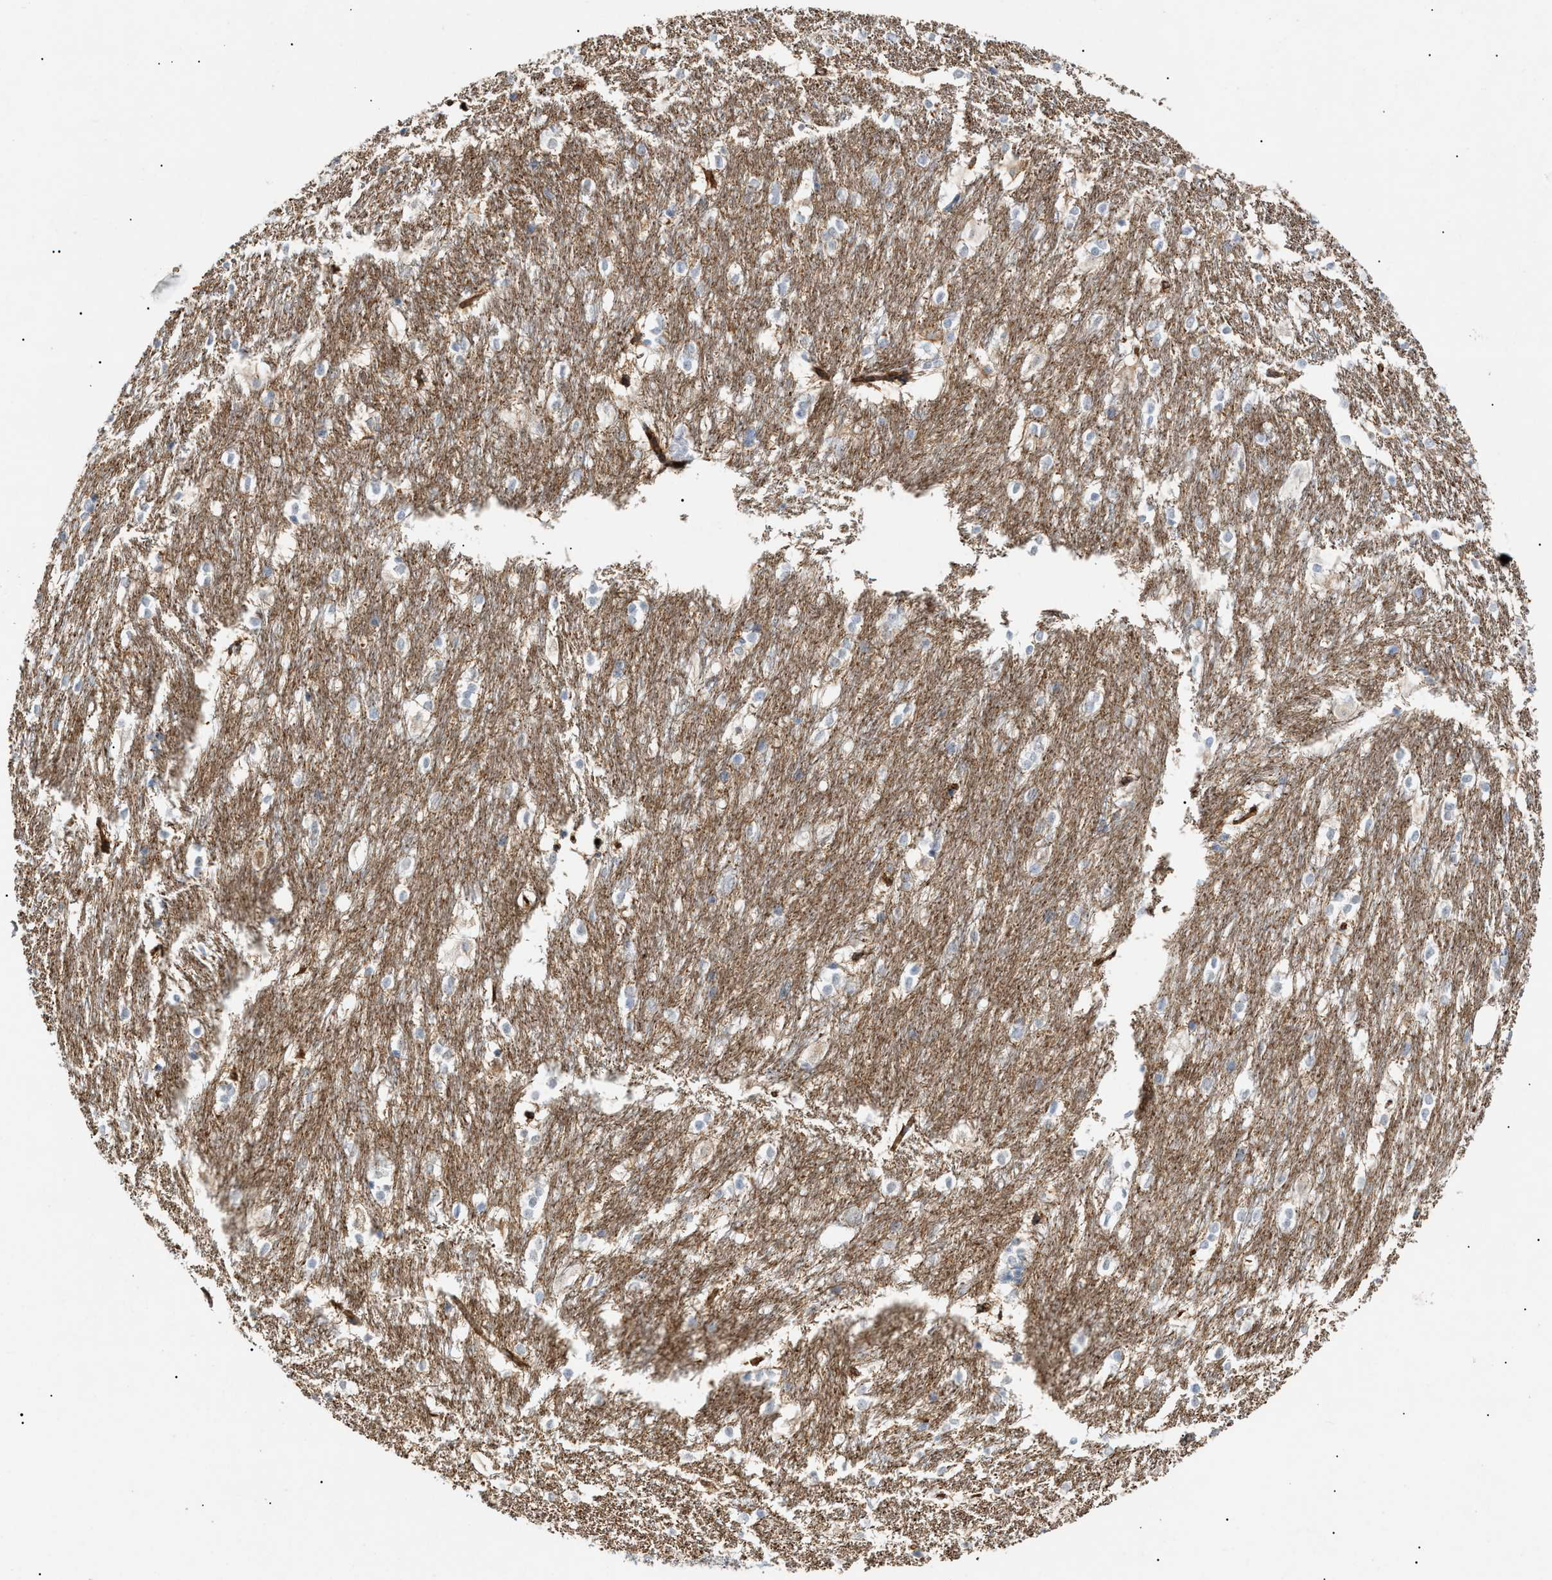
{"staining": {"intensity": "moderate", "quantity": "<25%", "location": "cytoplasmic/membranous"}, "tissue": "caudate", "cell_type": "Glial cells", "image_type": "normal", "snomed": [{"axis": "morphology", "description": "Normal tissue, NOS"}, {"axis": "topography", "description": "Lateral ventricle wall"}], "caption": "The image displays immunohistochemical staining of benign caudate. There is moderate cytoplasmic/membranous positivity is identified in approximately <25% of glial cells.", "gene": "ZFHX2", "patient": {"sex": "female", "age": 19}}